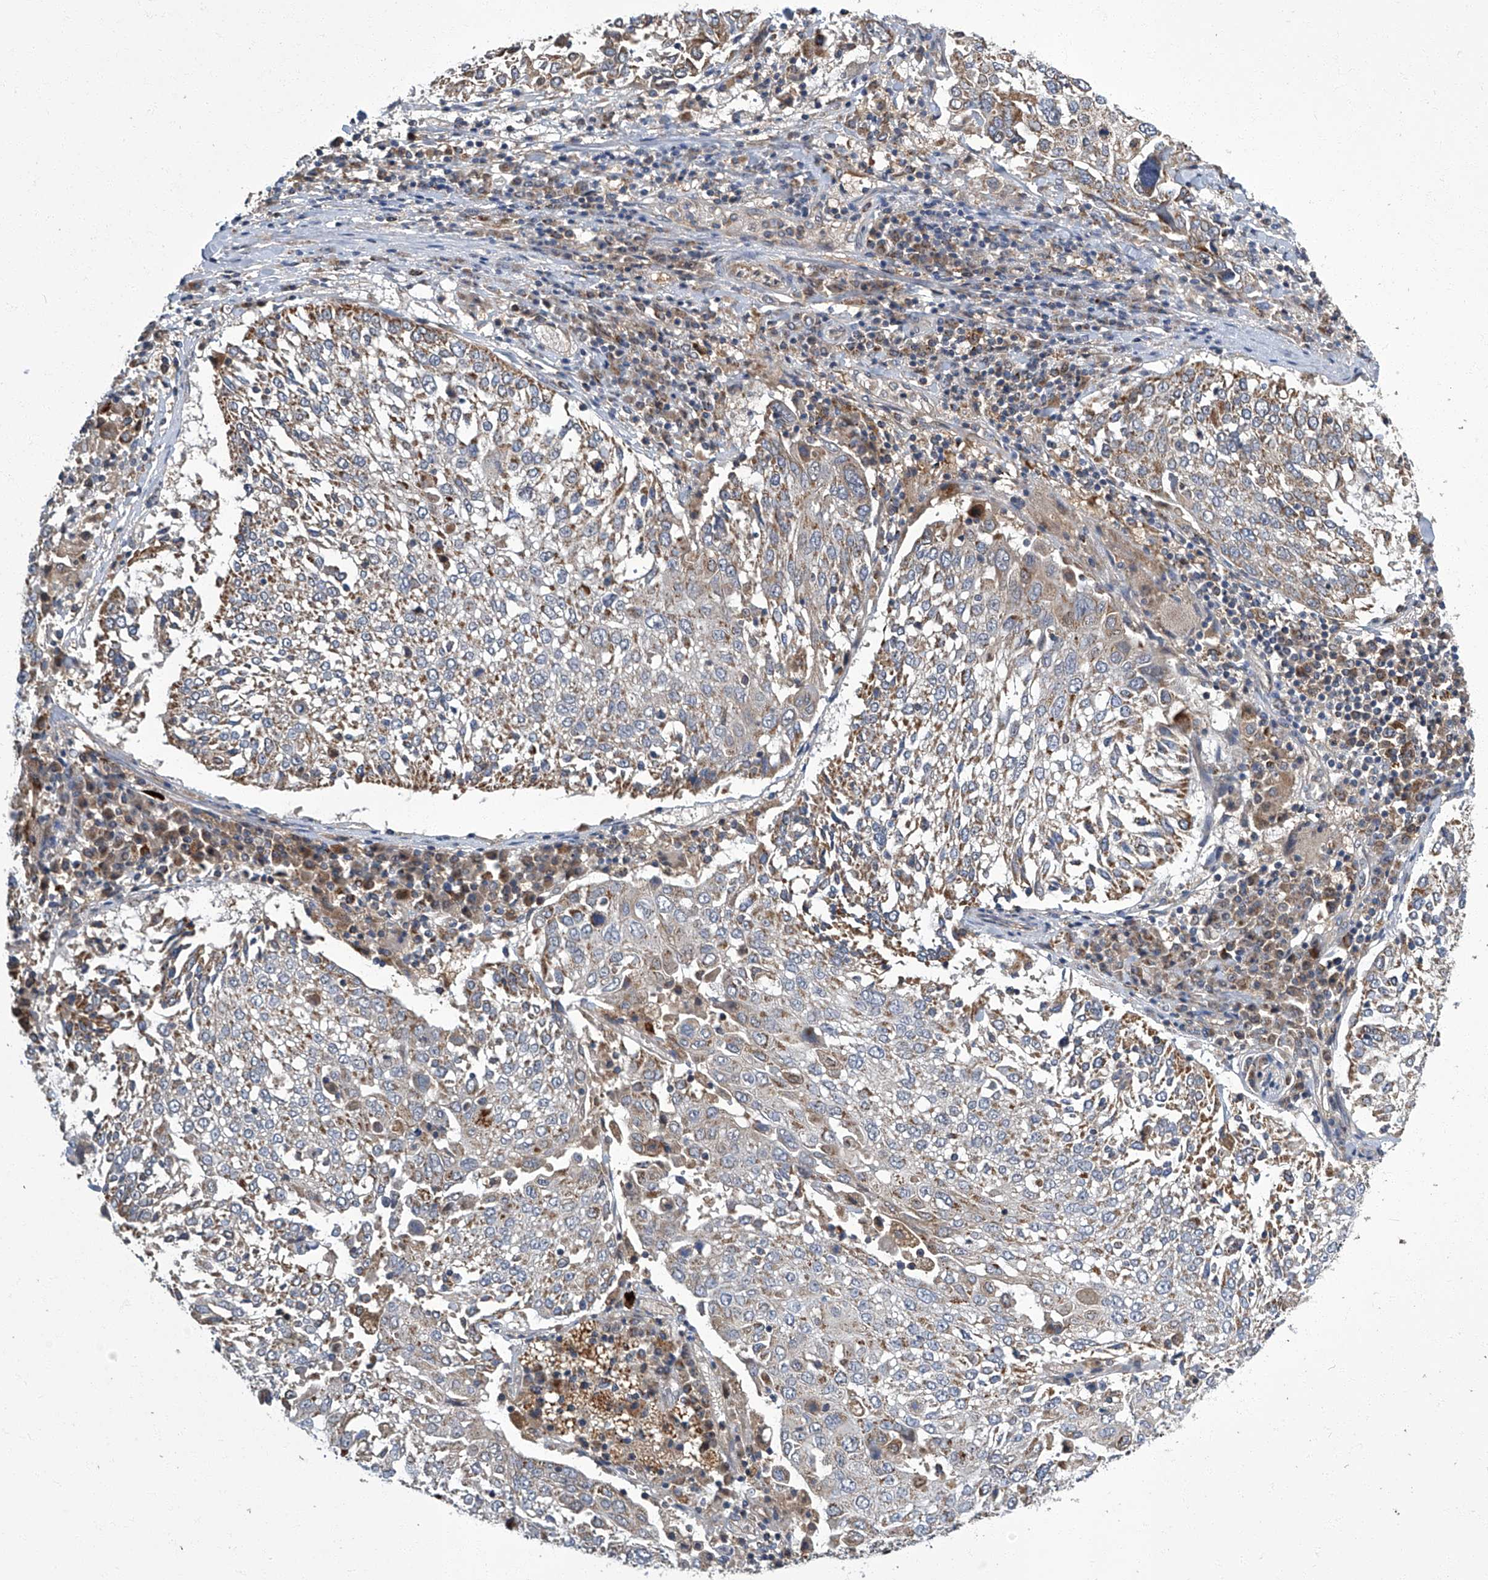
{"staining": {"intensity": "moderate", "quantity": "25%-75%", "location": "cytoplasmic/membranous"}, "tissue": "lung cancer", "cell_type": "Tumor cells", "image_type": "cancer", "snomed": [{"axis": "morphology", "description": "Squamous cell carcinoma, NOS"}, {"axis": "topography", "description": "Lung"}], "caption": "A high-resolution micrograph shows immunohistochemistry staining of lung squamous cell carcinoma, which shows moderate cytoplasmic/membranous positivity in approximately 25%-75% of tumor cells.", "gene": "TNFRSF13B", "patient": {"sex": "male", "age": 65}}